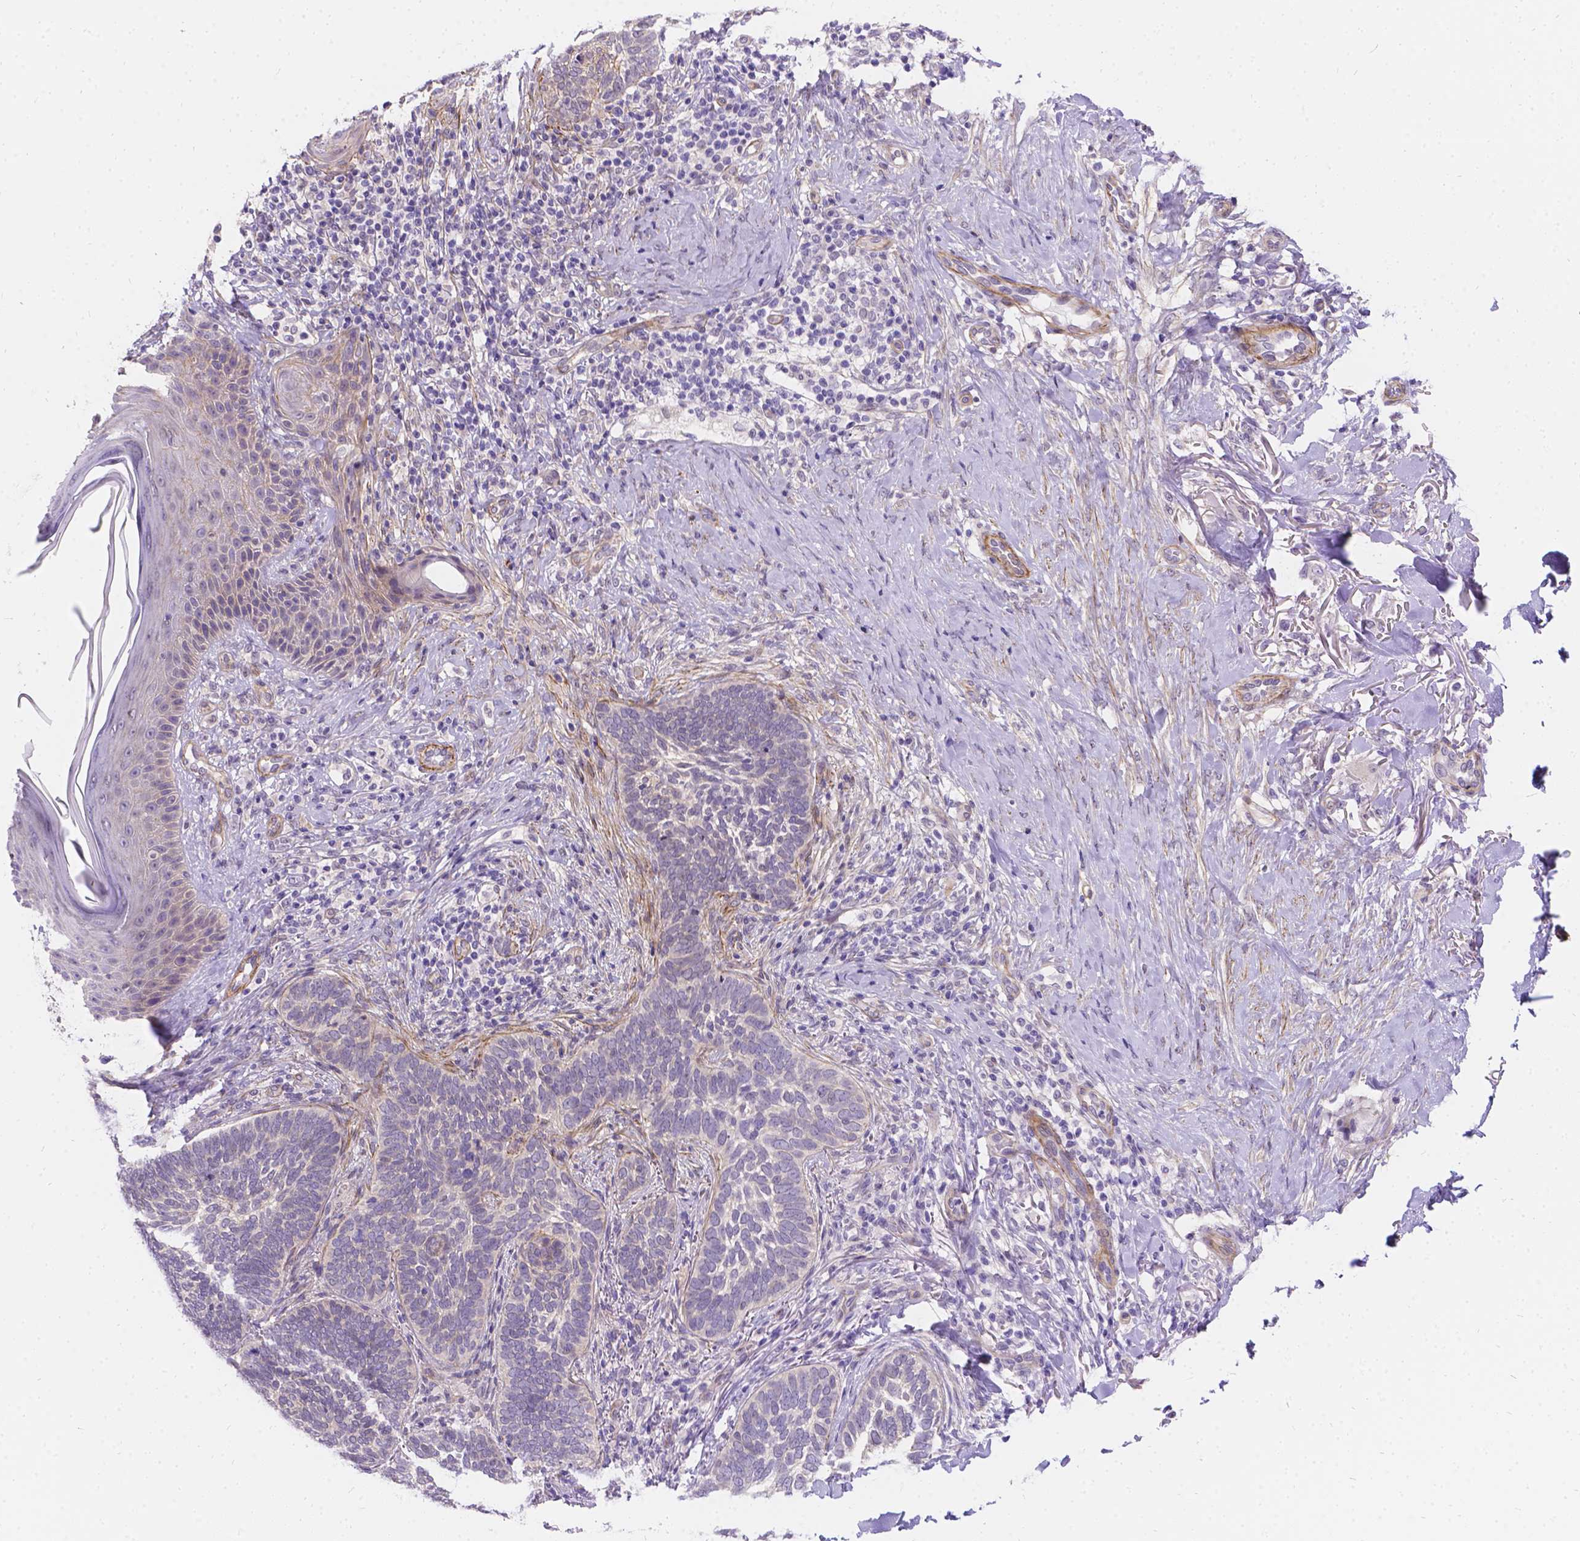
{"staining": {"intensity": "negative", "quantity": "none", "location": "none"}, "tissue": "skin cancer", "cell_type": "Tumor cells", "image_type": "cancer", "snomed": [{"axis": "morphology", "description": "Normal tissue, NOS"}, {"axis": "morphology", "description": "Basal cell carcinoma"}, {"axis": "topography", "description": "Skin"}], "caption": "Immunohistochemistry of skin cancer (basal cell carcinoma) reveals no expression in tumor cells.", "gene": "PALS1", "patient": {"sex": "male", "age": 46}}